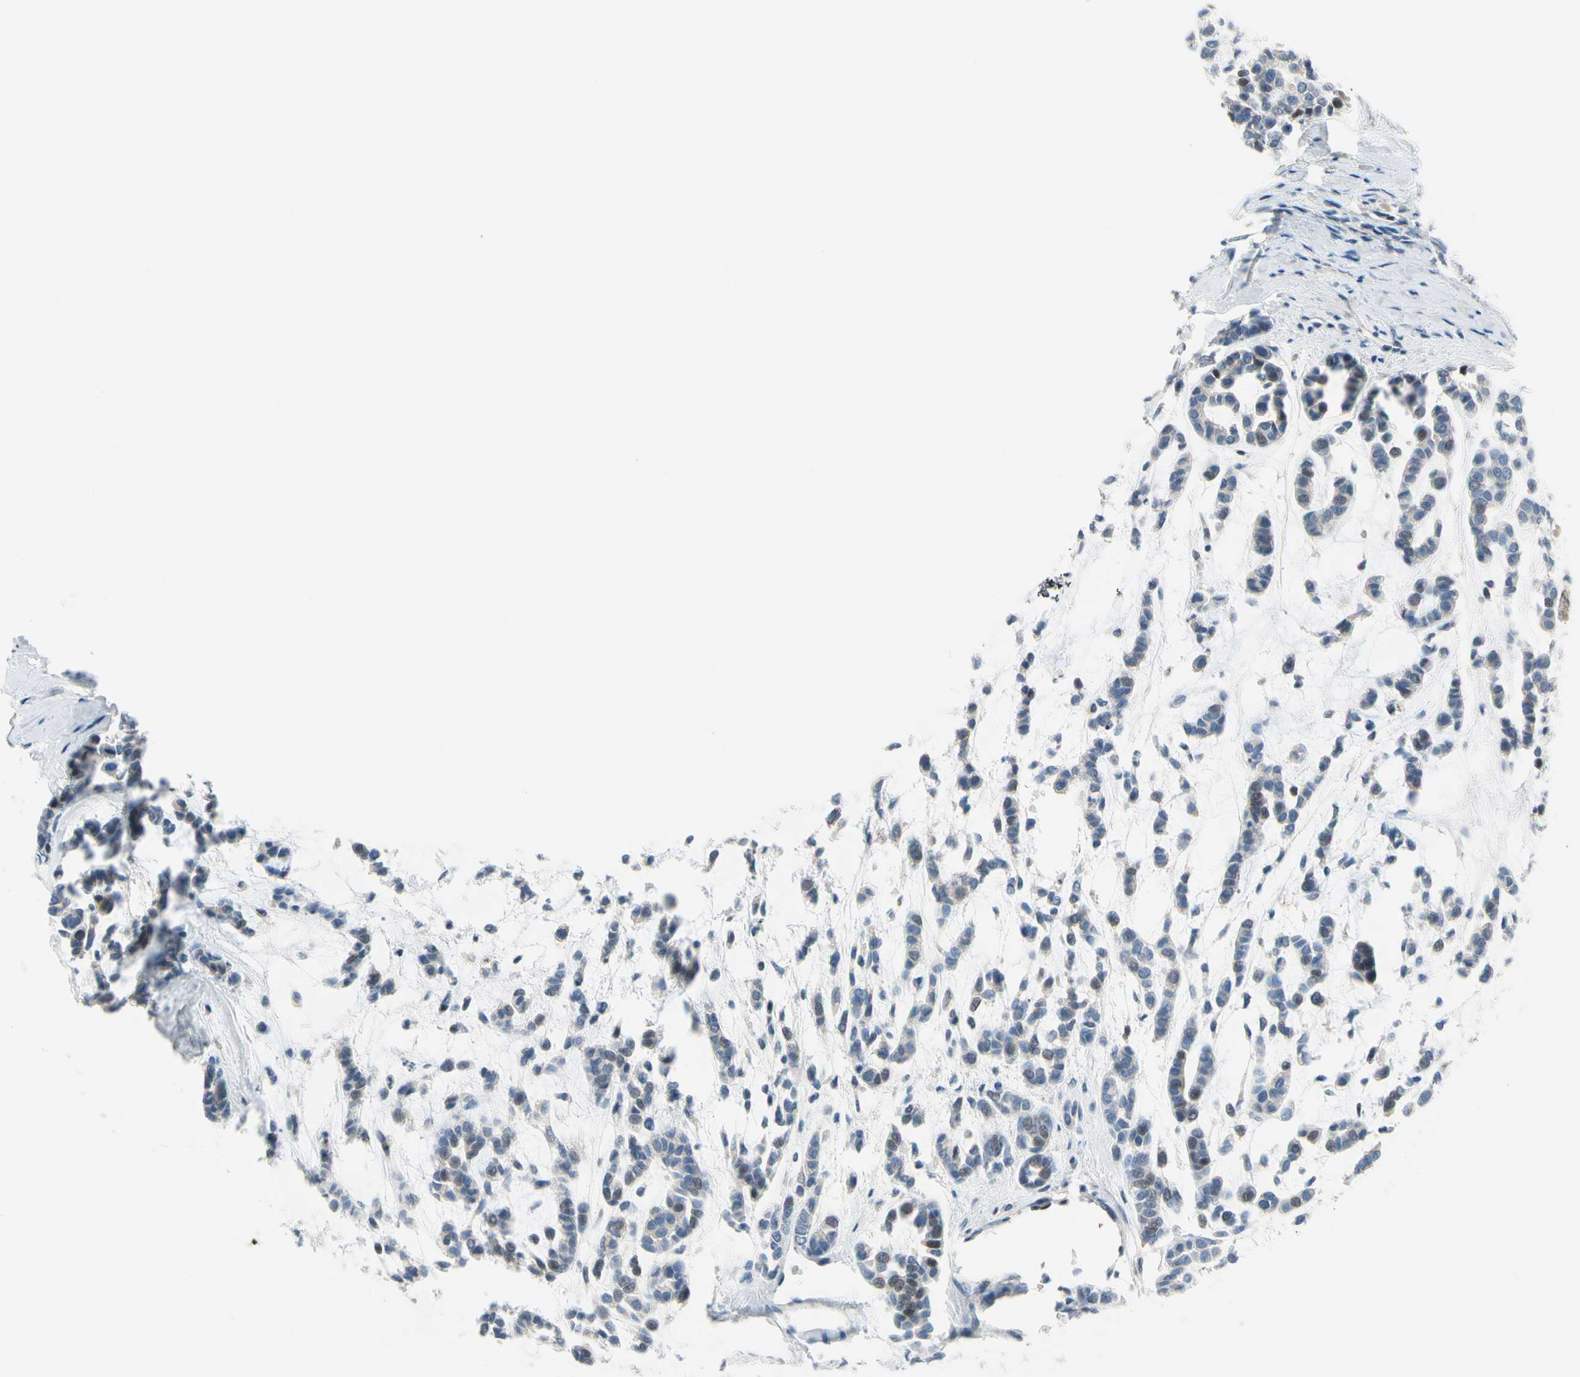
{"staining": {"intensity": "negative", "quantity": "none", "location": "none"}, "tissue": "head and neck cancer", "cell_type": "Tumor cells", "image_type": "cancer", "snomed": [{"axis": "morphology", "description": "Adenocarcinoma, NOS"}, {"axis": "morphology", "description": "Adenoma, NOS"}, {"axis": "topography", "description": "Head-Neck"}], "caption": "Immunohistochemistry image of human head and neck cancer (adenocarcinoma) stained for a protein (brown), which displays no positivity in tumor cells.", "gene": "CFAP36", "patient": {"sex": "female", "age": 55}}